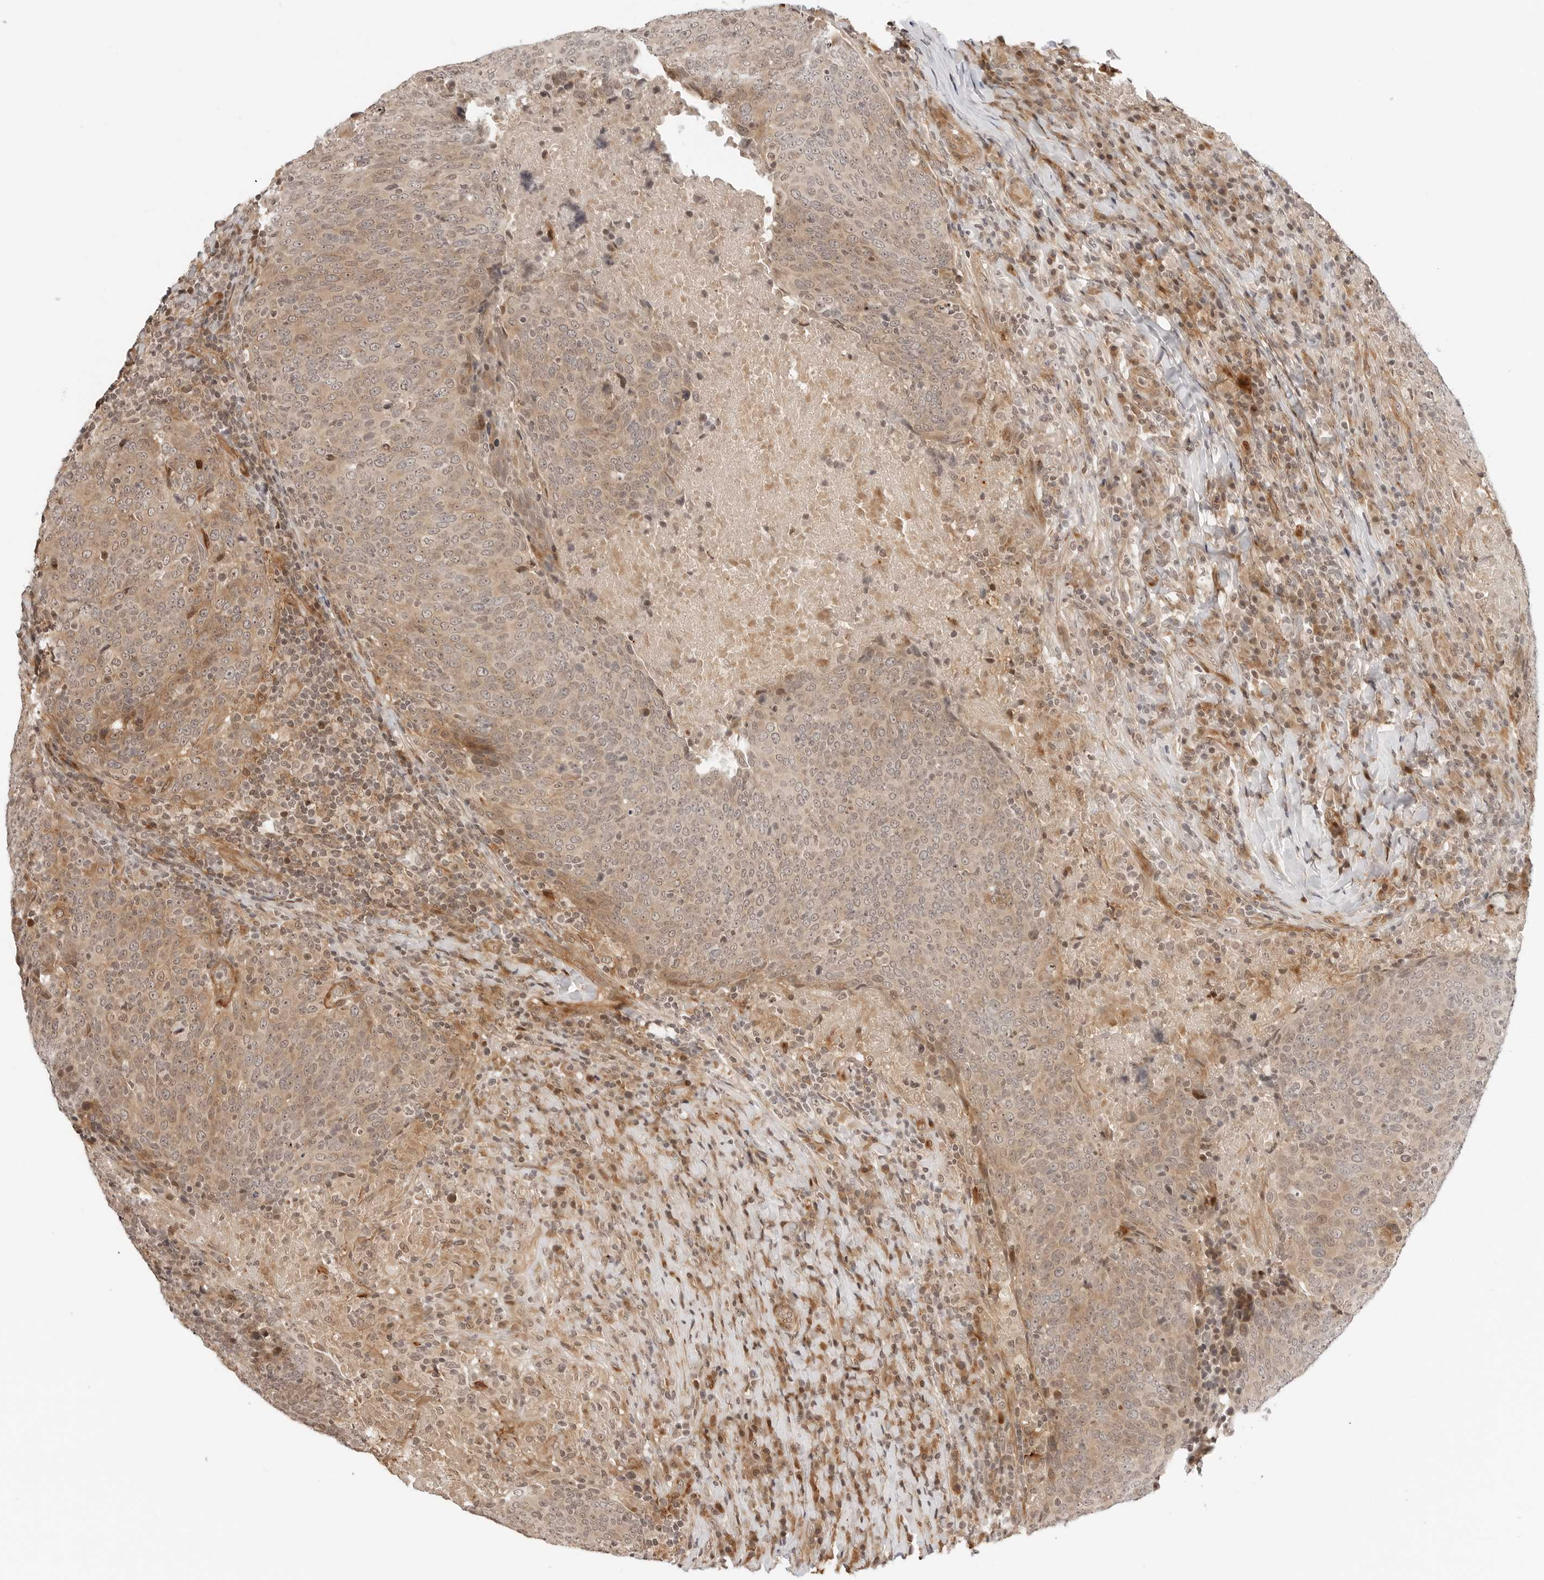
{"staining": {"intensity": "weak", "quantity": ">75%", "location": "cytoplasmic/membranous,nuclear"}, "tissue": "head and neck cancer", "cell_type": "Tumor cells", "image_type": "cancer", "snomed": [{"axis": "morphology", "description": "Squamous cell carcinoma, NOS"}, {"axis": "morphology", "description": "Squamous cell carcinoma, metastatic, NOS"}, {"axis": "topography", "description": "Lymph node"}, {"axis": "topography", "description": "Head-Neck"}], "caption": "Approximately >75% of tumor cells in human head and neck cancer exhibit weak cytoplasmic/membranous and nuclear protein positivity as visualized by brown immunohistochemical staining.", "gene": "GEM", "patient": {"sex": "male", "age": 62}}